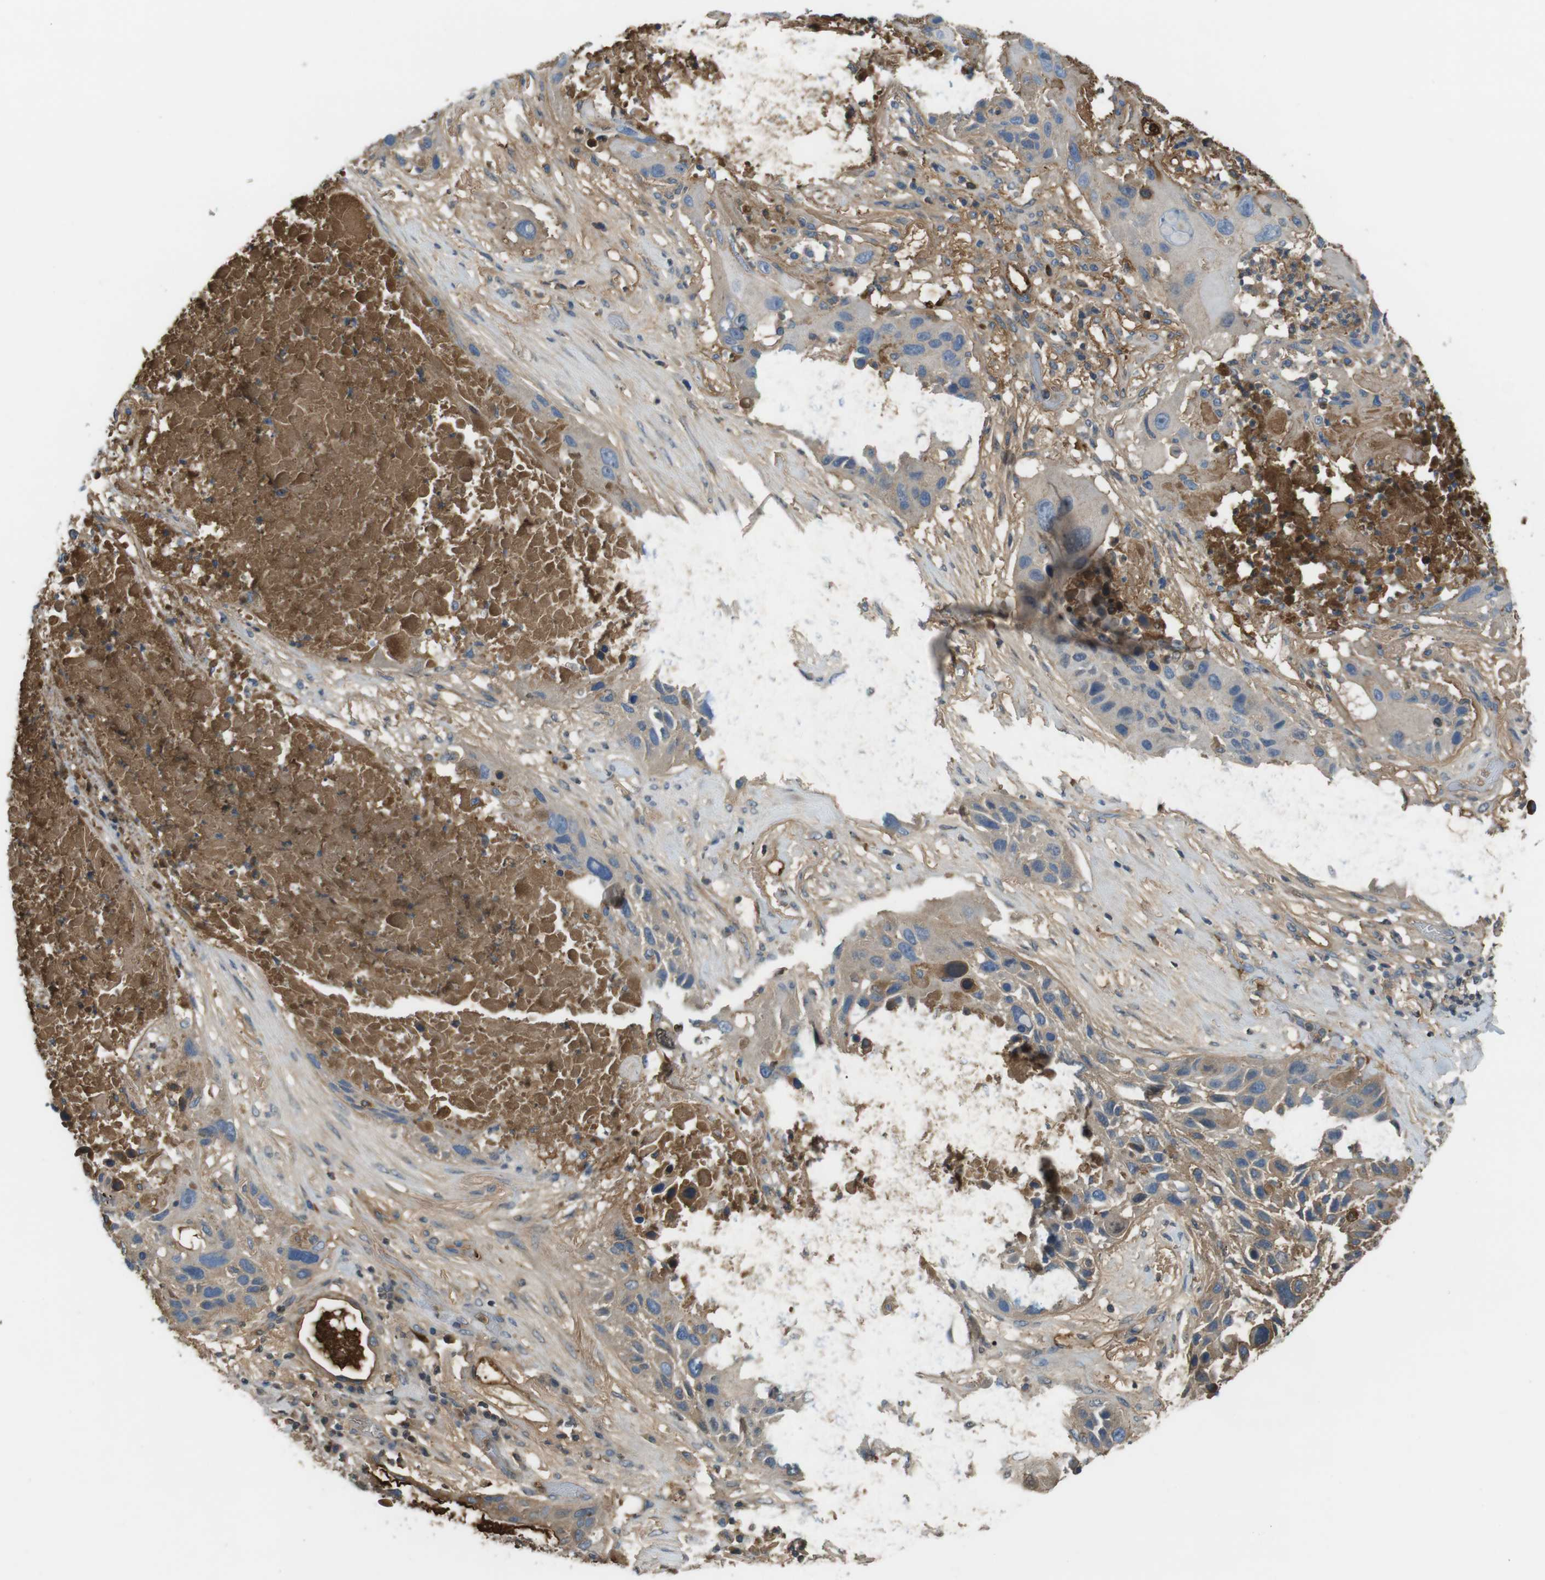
{"staining": {"intensity": "weak", "quantity": "<25%", "location": "cytoplasmic/membranous"}, "tissue": "lung cancer", "cell_type": "Tumor cells", "image_type": "cancer", "snomed": [{"axis": "morphology", "description": "Squamous cell carcinoma, NOS"}, {"axis": "topography", "description": "Lung"}], "caption": "This is an immunohistochemistry (IHC) image of lung squamous cell carcinoma. There is no expression in tumor cells.", "gene": "LTBP4", "patient": {"sex": "male", "age": 57}}